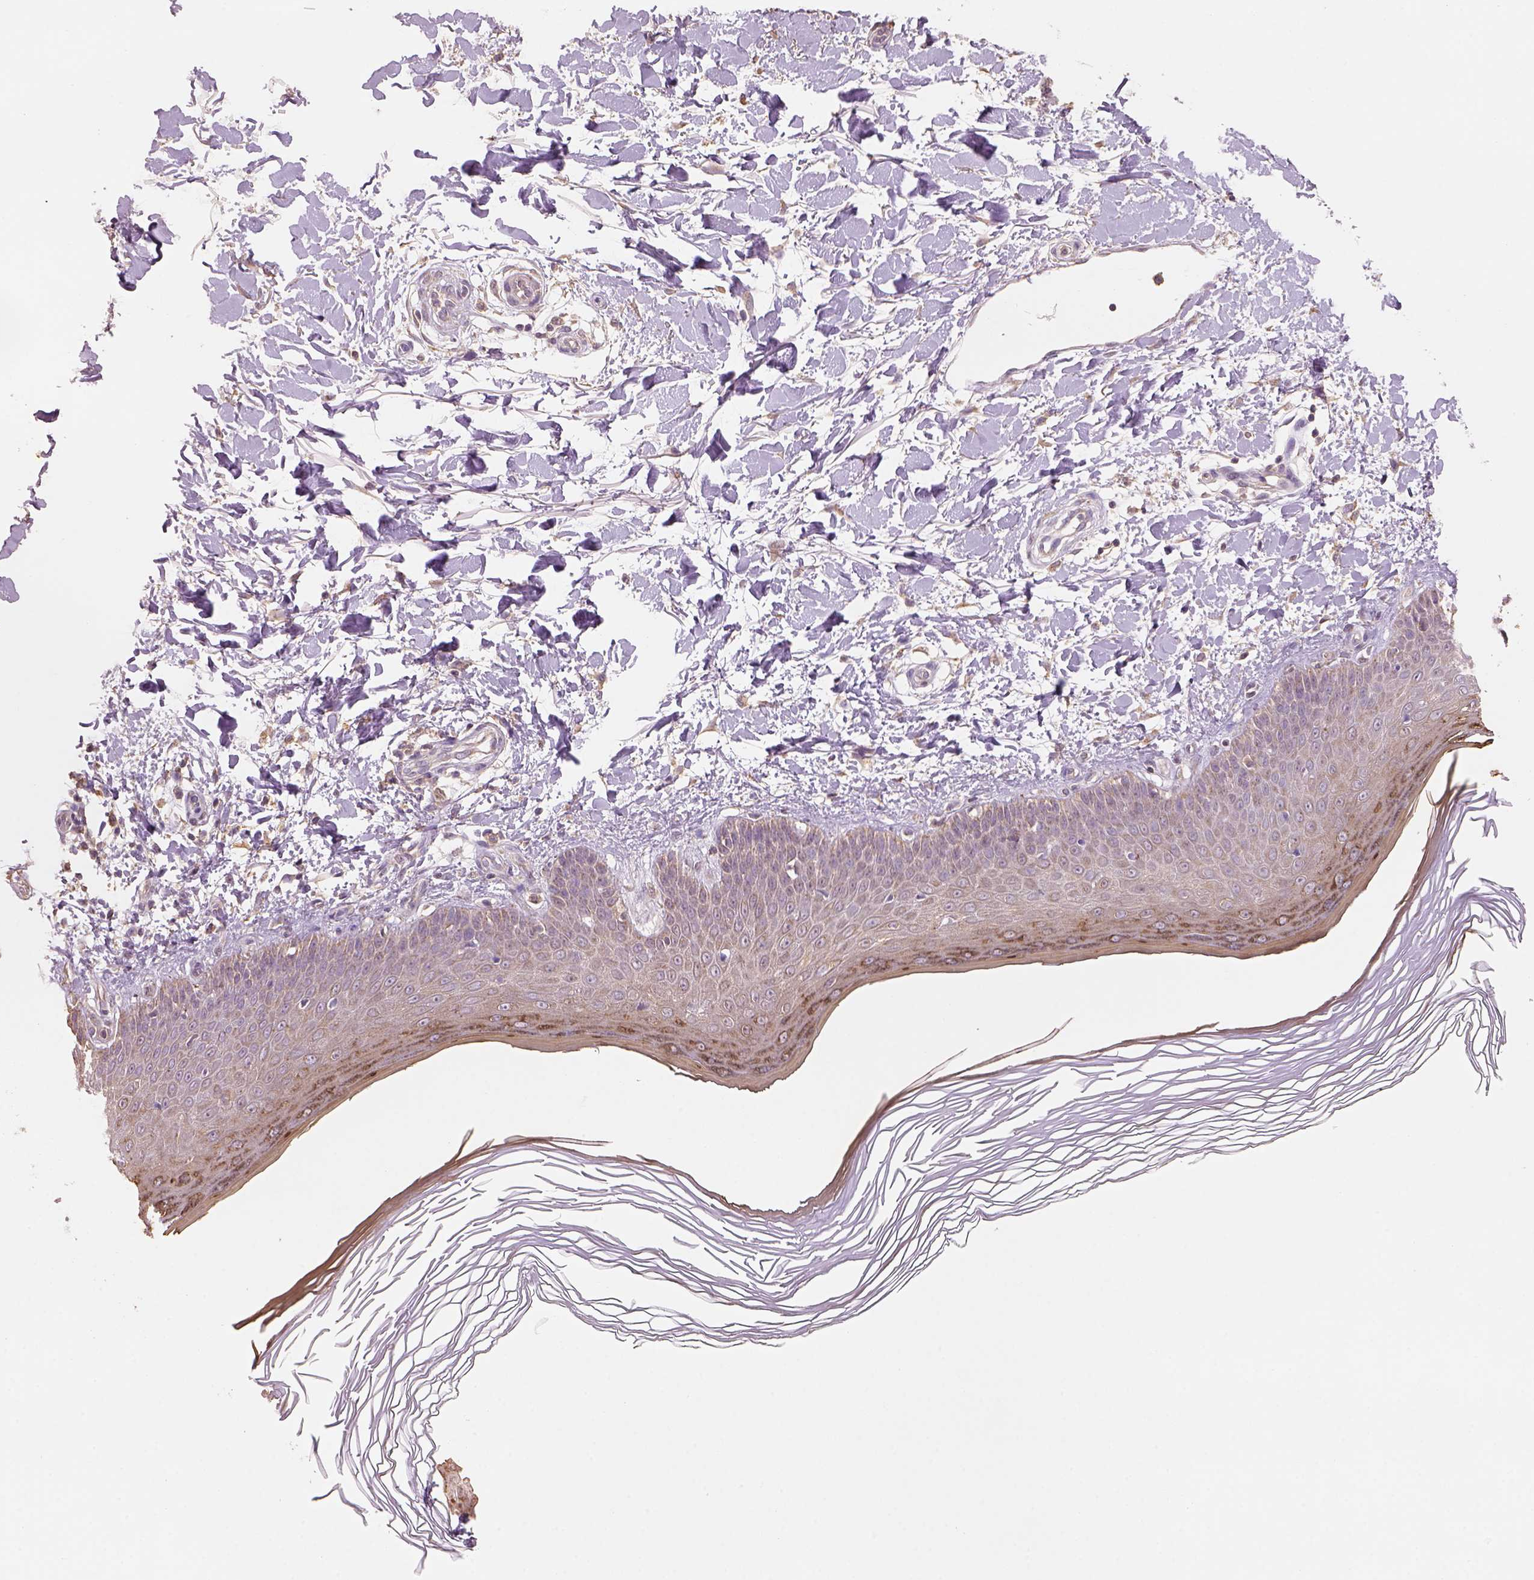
{"staining": {"intensity": "negative", "quantity": "none", "location": "none"}, "tissue": "skin", "cell_type": "Fibroblasts", "image_type": "normal", "snomed": [{"axis": "morphology", "description": "Normal tissue, NOS"}, {"axis": "topography", "description": "Skin"}], "caption": "DAB (3,3'-diaminobenzidine) immunohistochemical staining of unremarkable human skin reveals no significant staining in fibroblasts.", "gene": "AP2B1", "patient": {"sex": "female", "age": 62}}